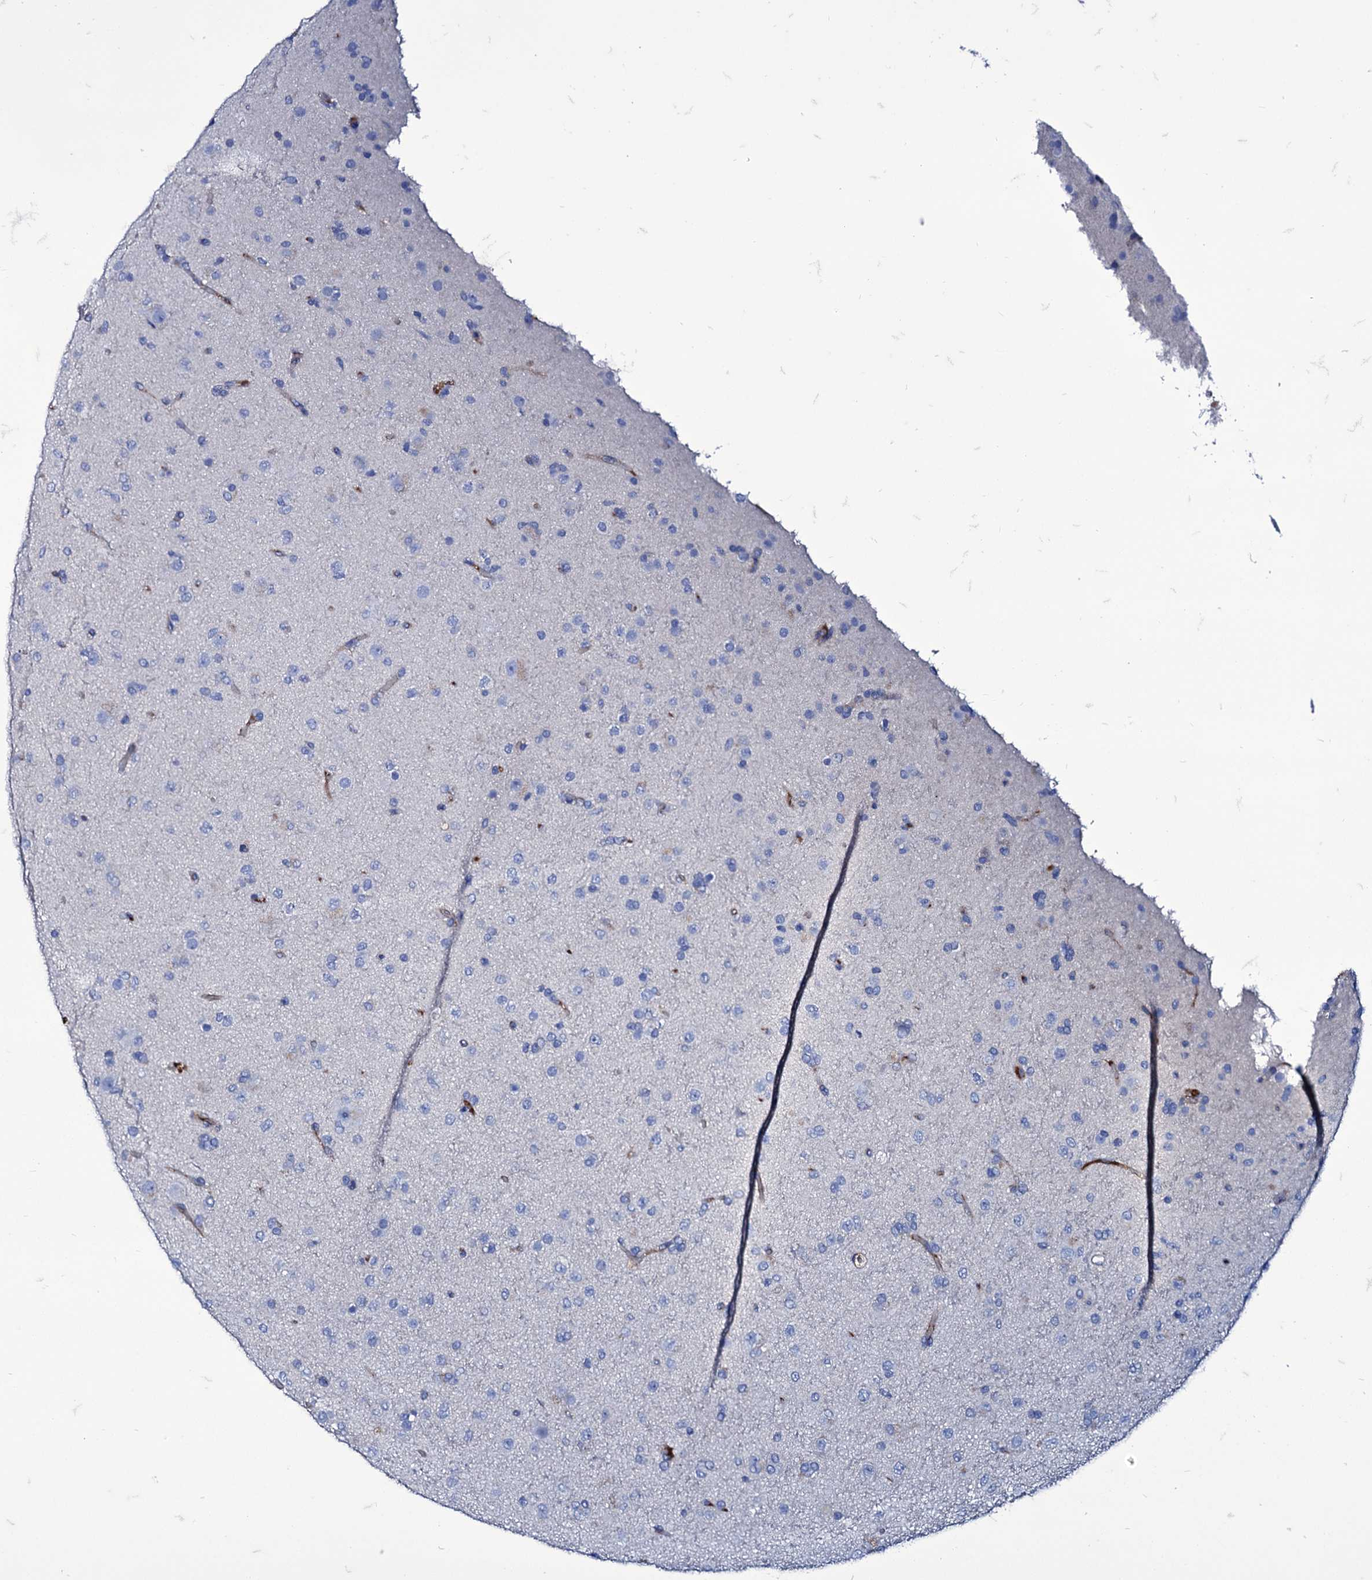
{"staining": {"intensity": "negative", "quantity": "none", "location": "none"}, "tissue": "glioma", "cell_type": "Tumor cells", "image_type": "cancer", "snomed": [{"axis": "morphology", "description": "Glioma, malignant, Low grade"}, {"axis": "topography", "description": "Brain"}], "caption": "Glioma stained for a protein using immunohistochemistry (IHC) reveals no staining tumor cells.", "gene": "AXL", "patient": {"sex": "male", "age": 65}}